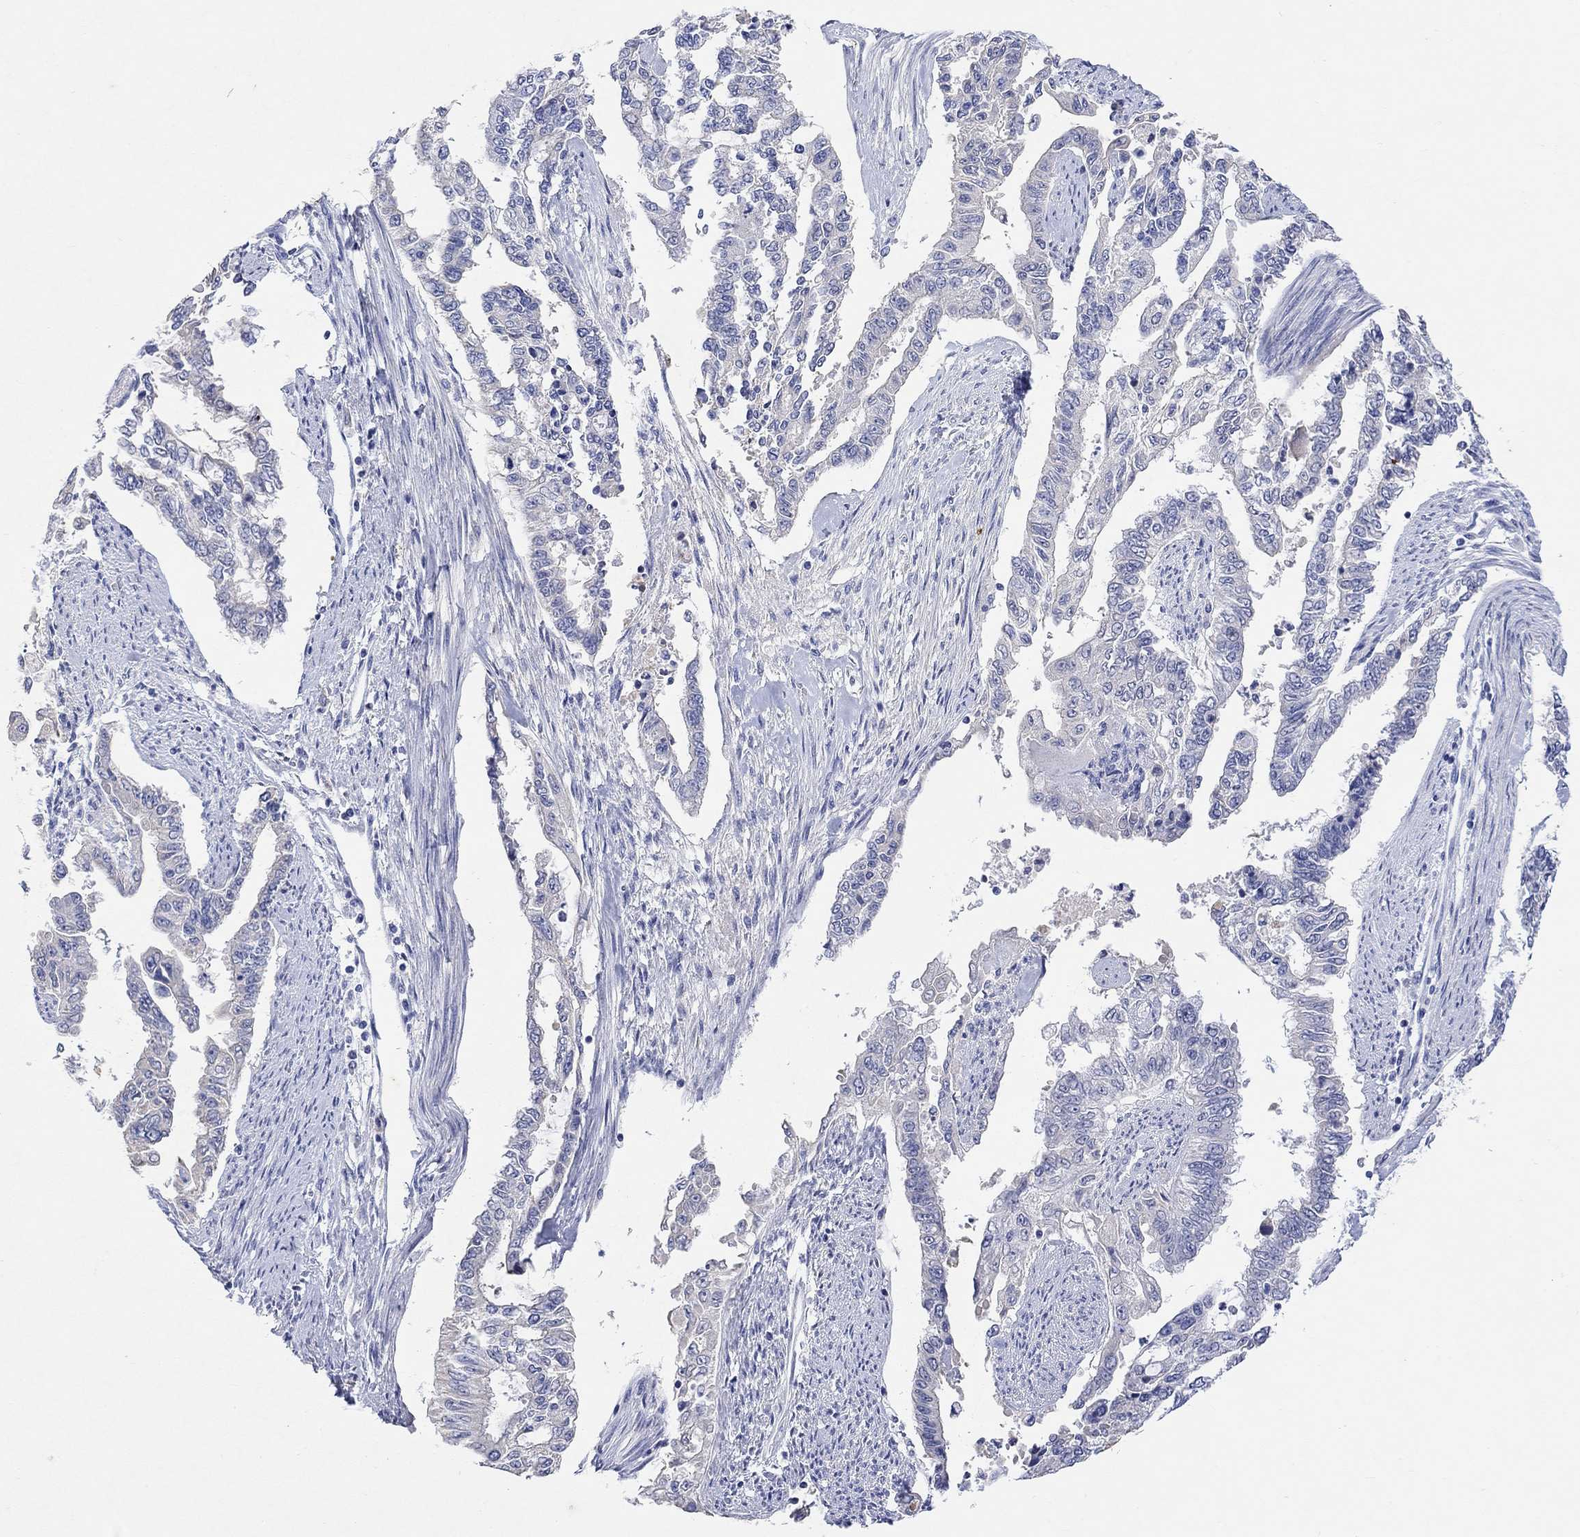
{"staining": {"intensity": "negative", "quantity": "none", "location": "none"}, "tissue": "endometrial cancer", "cell_type": "Tumor cells", "image_type": "cancer", "snomed": [{"axis": "morphology", "description": "Adenocarcinoma, NOS"}, {"axis": "topography", "description": "Uterus"}], "caption": "This is an IHC image of human endometrial cancer. There is no expression in tumor cells.", "gene": "TYR", "patient": {"sex": "female", "age": 59}}